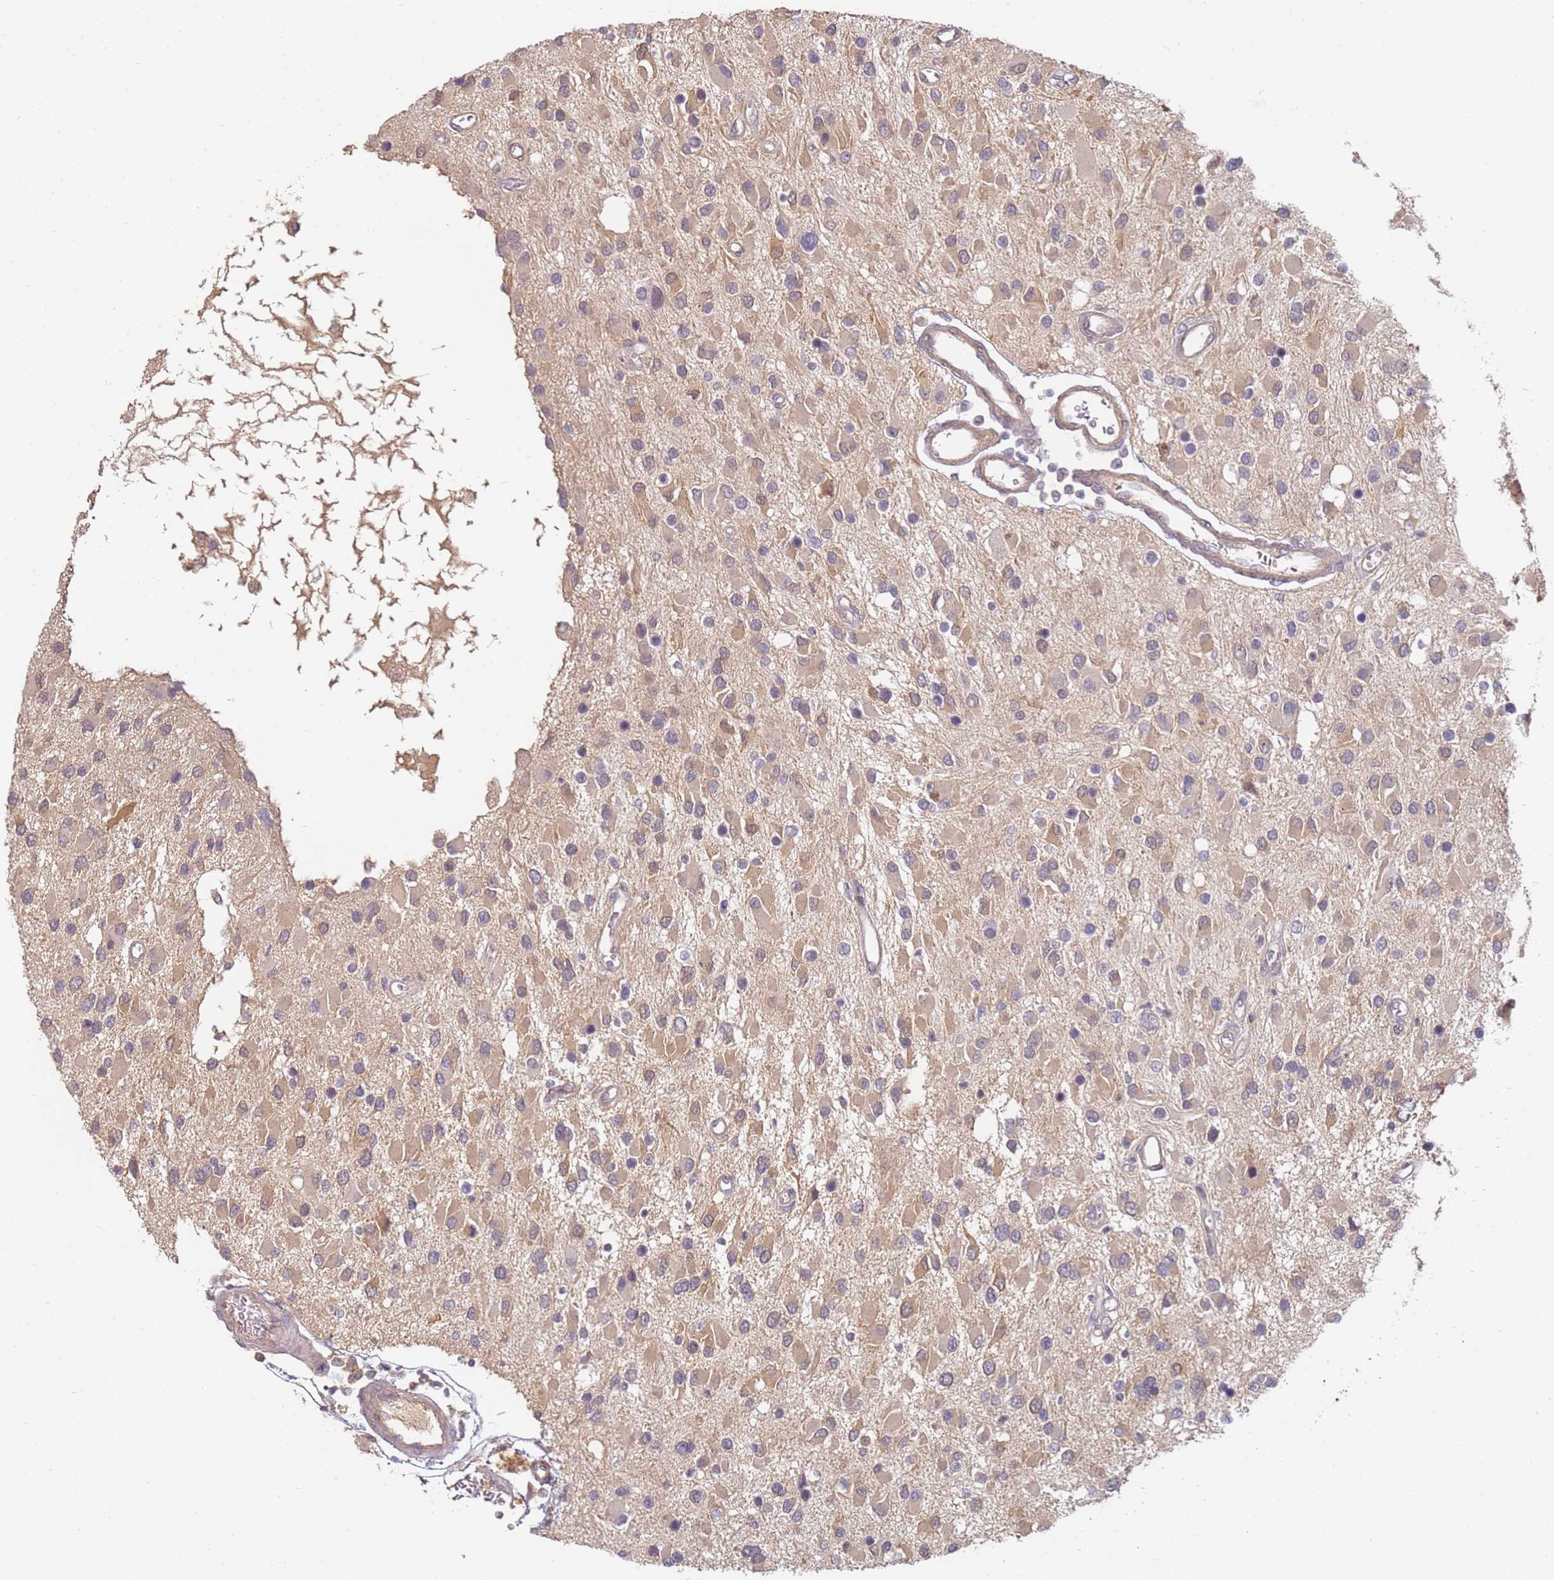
{"staining": {"intensity": "weak", "quantity": ">75%", "location": "cytoplasmic/membranous"}, "tissue": "glioma", "cell_type": "Tumor cells", "image_type": "cancer", "snomed": [{"axis": "morphology", "description": "Glioma, malignant, High grade"}, {"axis": "topography", "description": "Brain"}], "caption": "An image of human high-grade glioma (malignant) stained for a protein exhibits weak cytoplasmic/membranous brown staining in tumor cells.", "gene": "WDR93", "patient": {"sex": "male", "age": 53}}